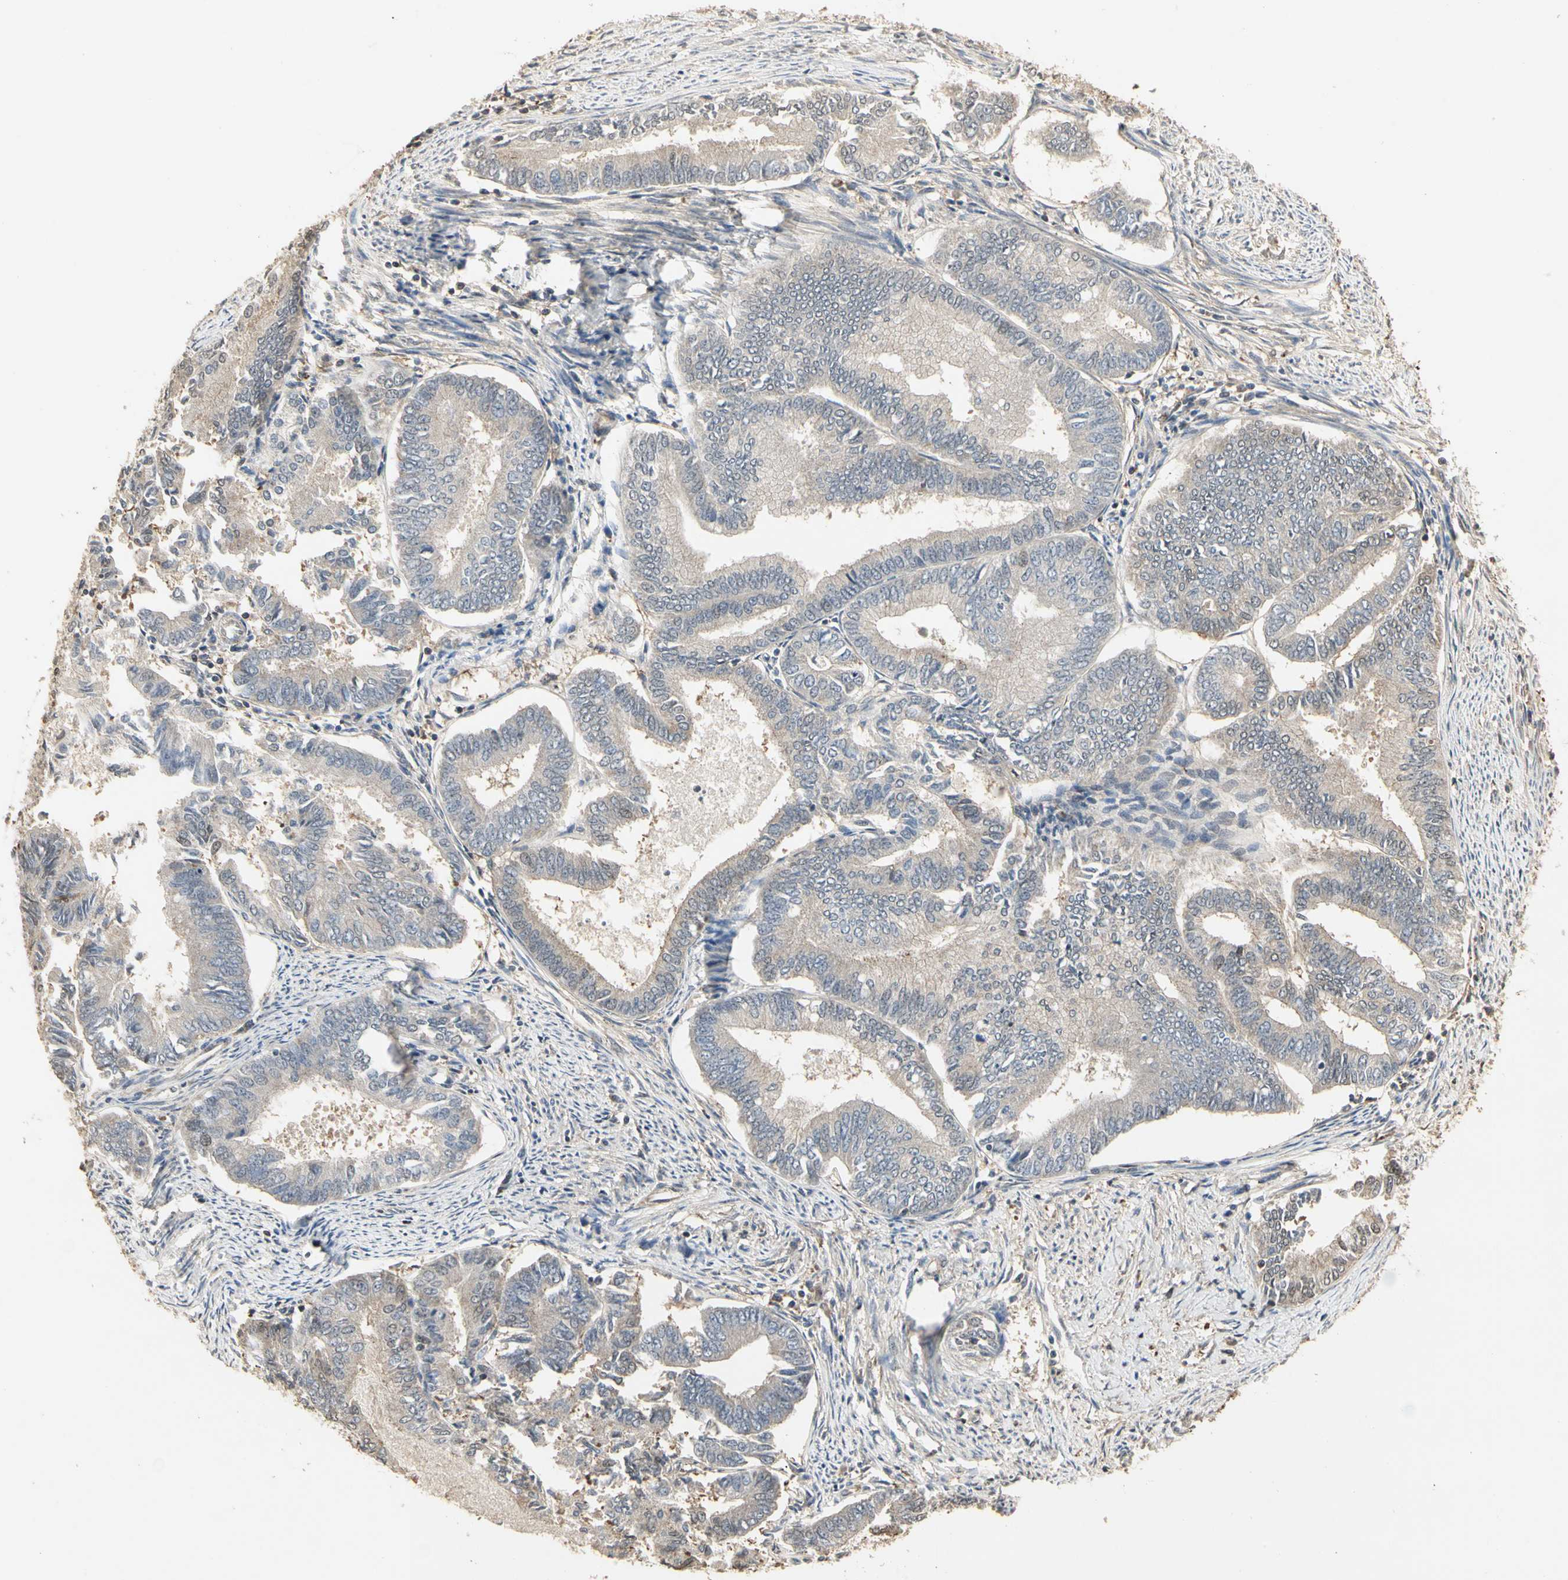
{"staining": {"intensity": "weak", "quantity": ">75%", "location": "cytoplasmic/membranous"}, "tissue": "endometrial cancer", "cell_type": "Tumor cells", "image_type": "cancer", "snomed": [{"axis": "morphology", "description": "Adenocarcinoma, NOS"}, {"axis": "topography", "description": "Endometrium"}], "caption": "Protein positivity by immunohistochemistry displays weak cytoplasmic/membranous staining in approximately >75% of tumor cells in endometrial cancer. (brown staining indicates protein expression, while blue staining denotes nuclei).", "gene": "DRG2", "patient": {"sex": "female", "age": 86}}